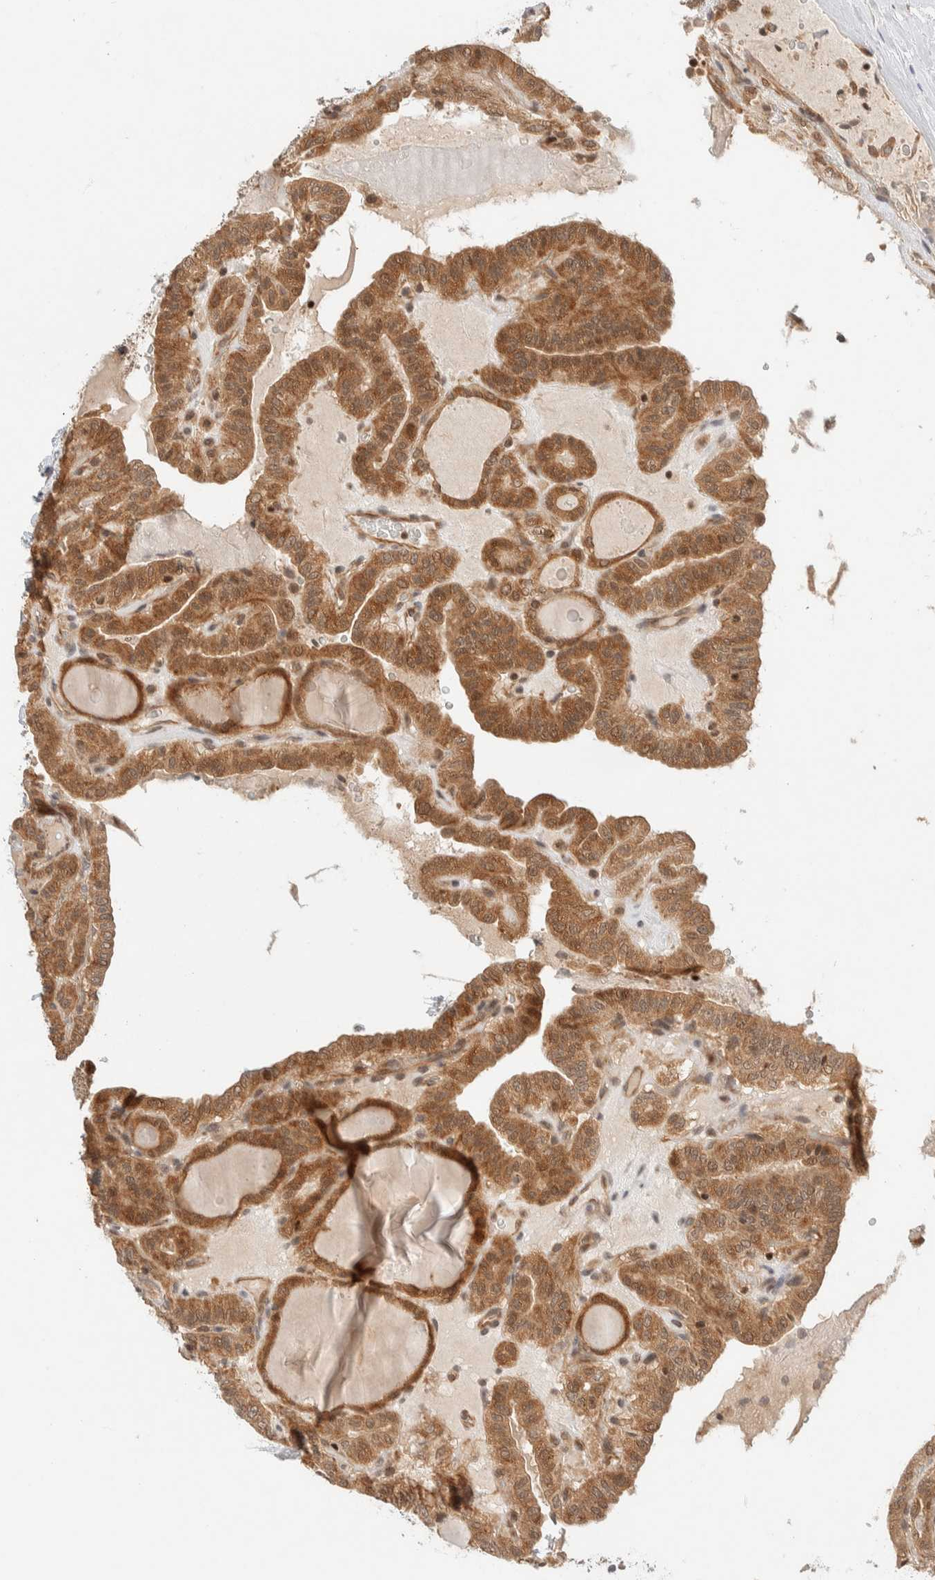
{"staining": {"intensity": "moderate", "quantity": ">75%", "location": "cytoplasmic/membranous"}, "tissue": "thyroid cancer", "cell_type": "Tumor cells", "image_type": "cancer", "snomed": [{"axis": "morphology", "description": "Papillary adenocarcinoma, NOS"}, {"axis": "topography", "description": "Thyroid gland"}], "caption": "Immunohistochemistry (IHC) histopathology image of neoplastic tissue: human thyroid cancer (papillary adenocarcinoma) stained using immunohistochemistry (IHC) shows medium levels of moderate protein expression localized specifically in the cytoplasmic/membranous of tumor cells, appearing as a cytoplasmic/membranous brown color.", "gene": "C8orf76", "patient": {"sex": "male", "age": 77}}